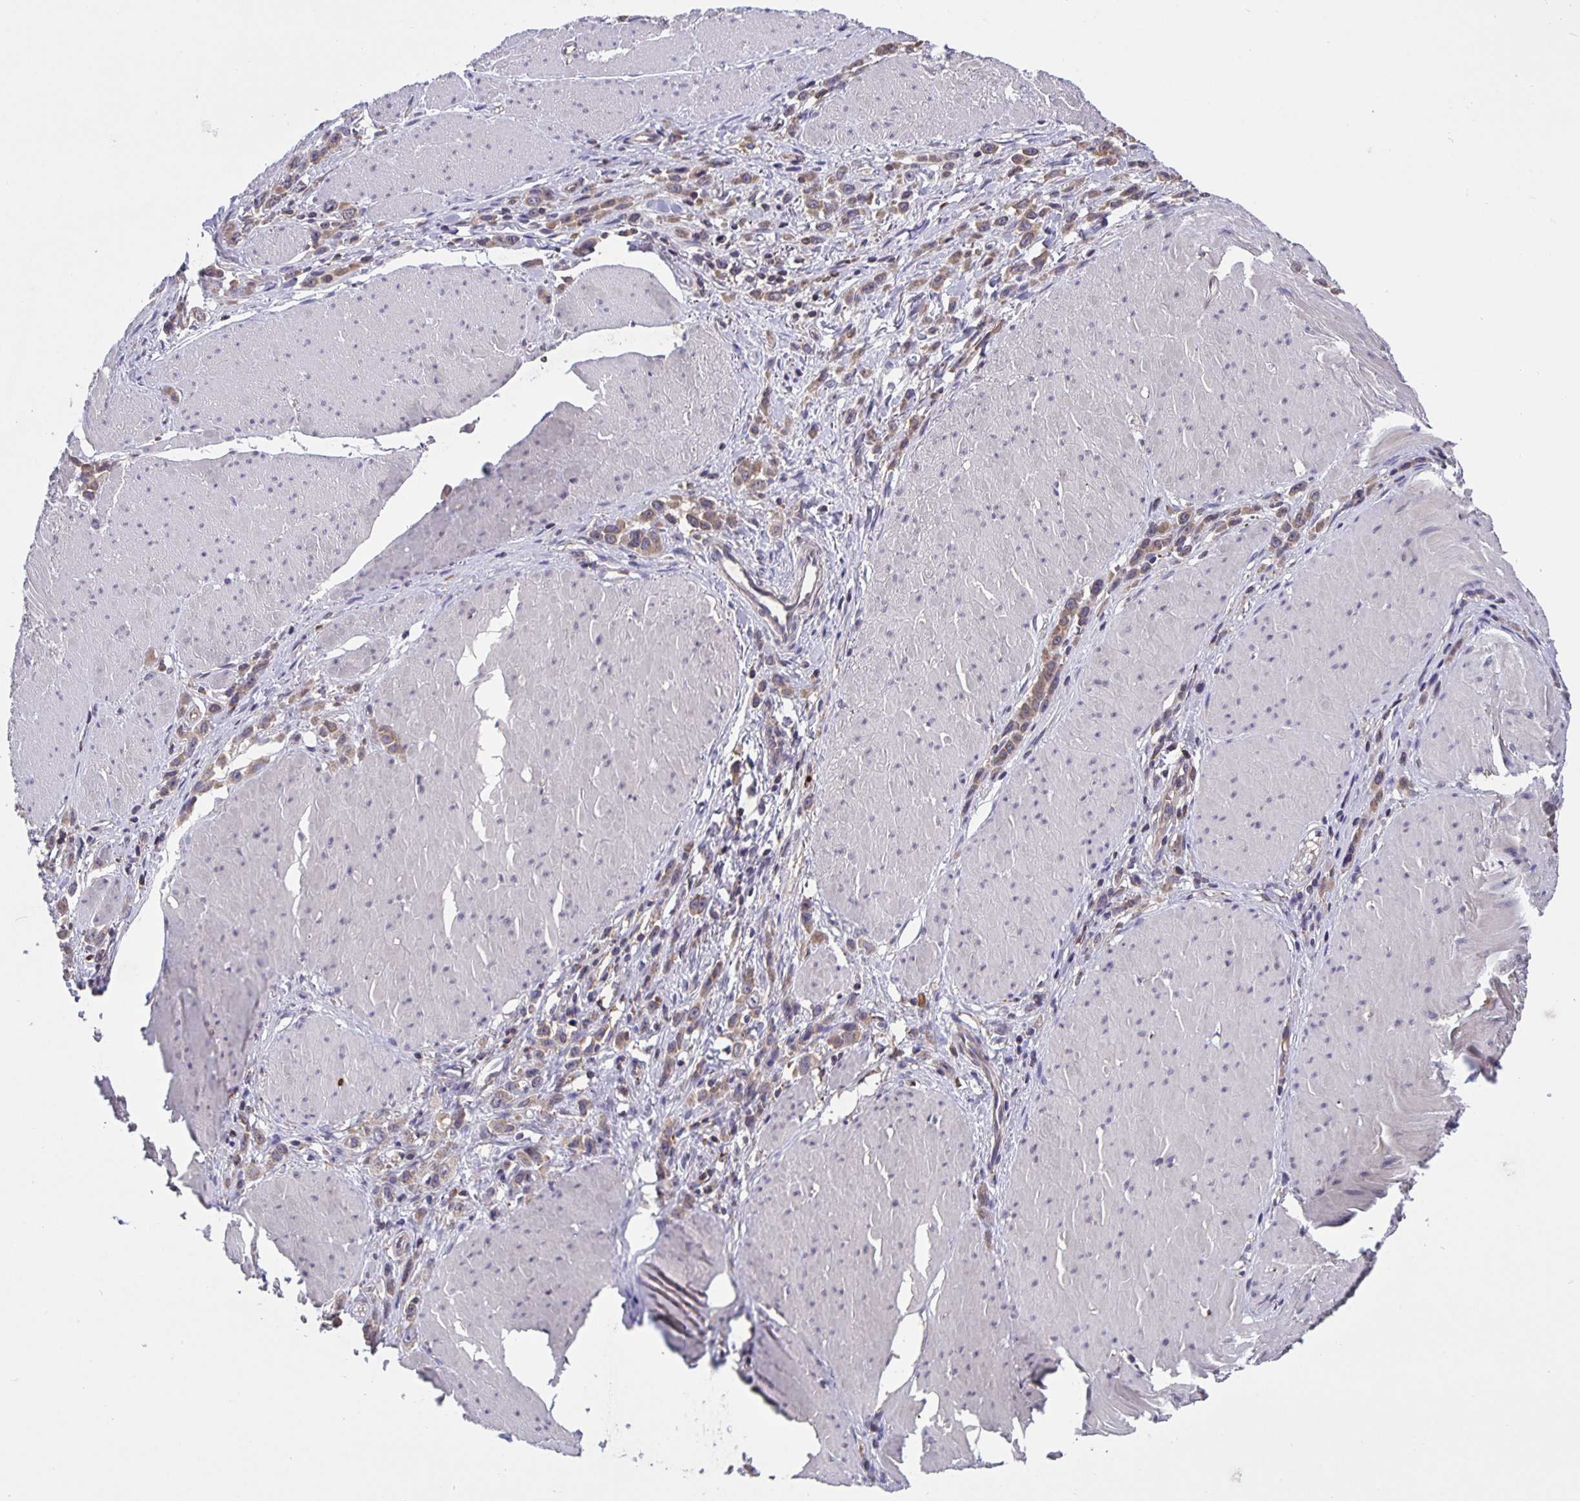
{"staining": {"intensity": "weak", "quantity": ">75%", "location": "cytoplasmic/membranous"}, "tissue": "stomach cancer", "cell_type": "Tumor cells", "image_type": "cancer", "snomed": [{"axis": "morphology", "description": "Adenocarcinoma, NOS"}, {"axis": "topography", "description": "Stomach"}], "caption": "Immunohistochemistry (DAB) staining of human stomach cancer (adenocarcinoma) shows weak cytoplasmic/membranous protein expression in approximately >75% of tumor cells. The staining was performed using DAB (3,3'-diaminobenzidine), with brown indicating positive protein expression. Nuclei are stained blue with hematoxylin.", "gene": "FEM1C", "patient": {"sex": "male", "age": 47}}